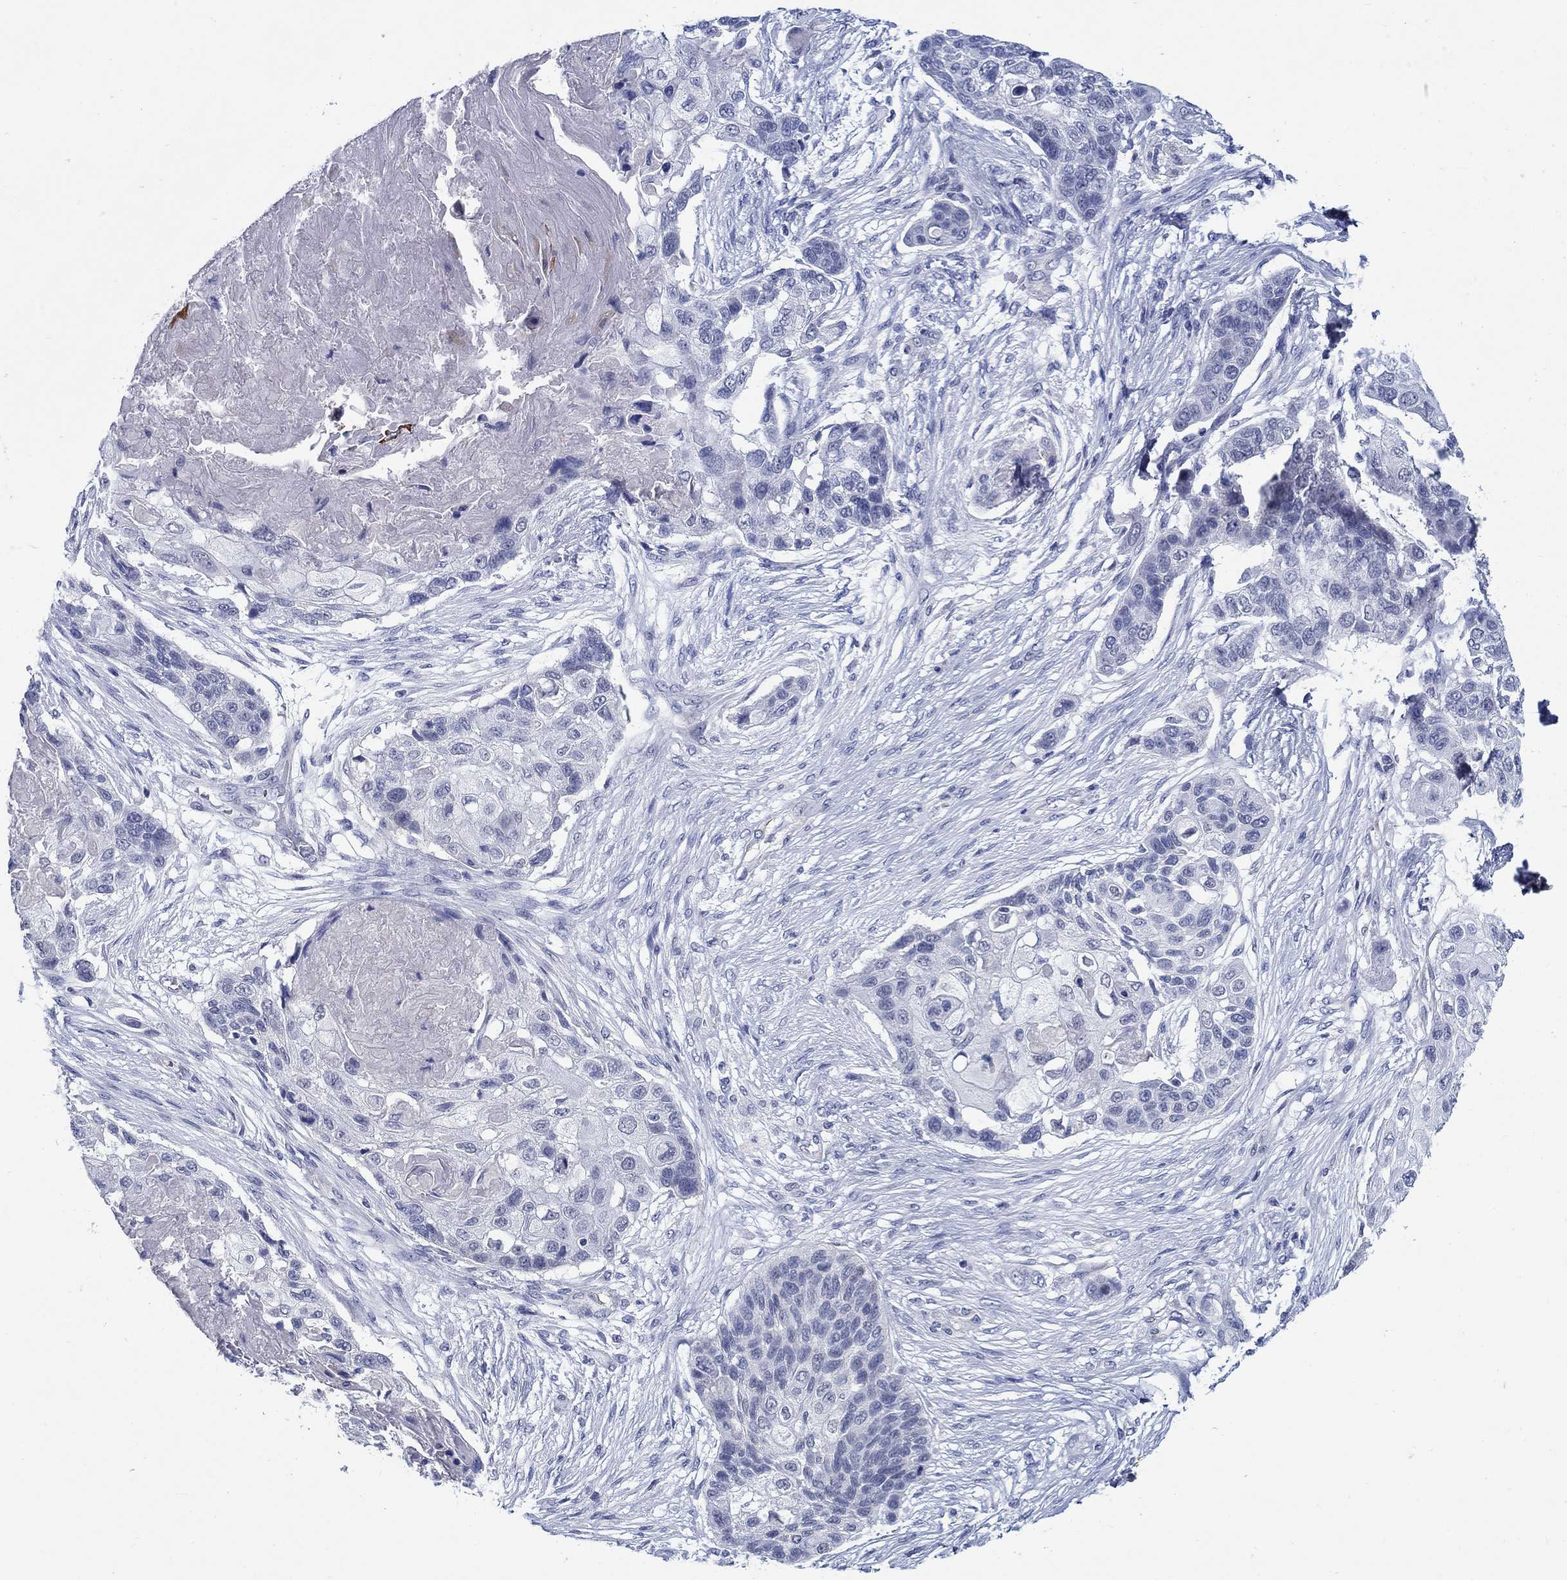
{"staining": {"intensity": "negative", "quantity": "none", "location": "none"}, "tissue": "lung cancer", "cell_type": "Tumor cells", "image_type": "cancer", "snomed": [{"axis": "morphology", "description": "Squamous cell carcinoma, NOS"}, {"axis": "topography", "description": "Lung"}], "caption": "Micrograph shows no significant protein expression in tumor cells of lung squamous cell carcinoma.", "gene": "MC2R", "patient": {"sex": "male", "age": 69}}